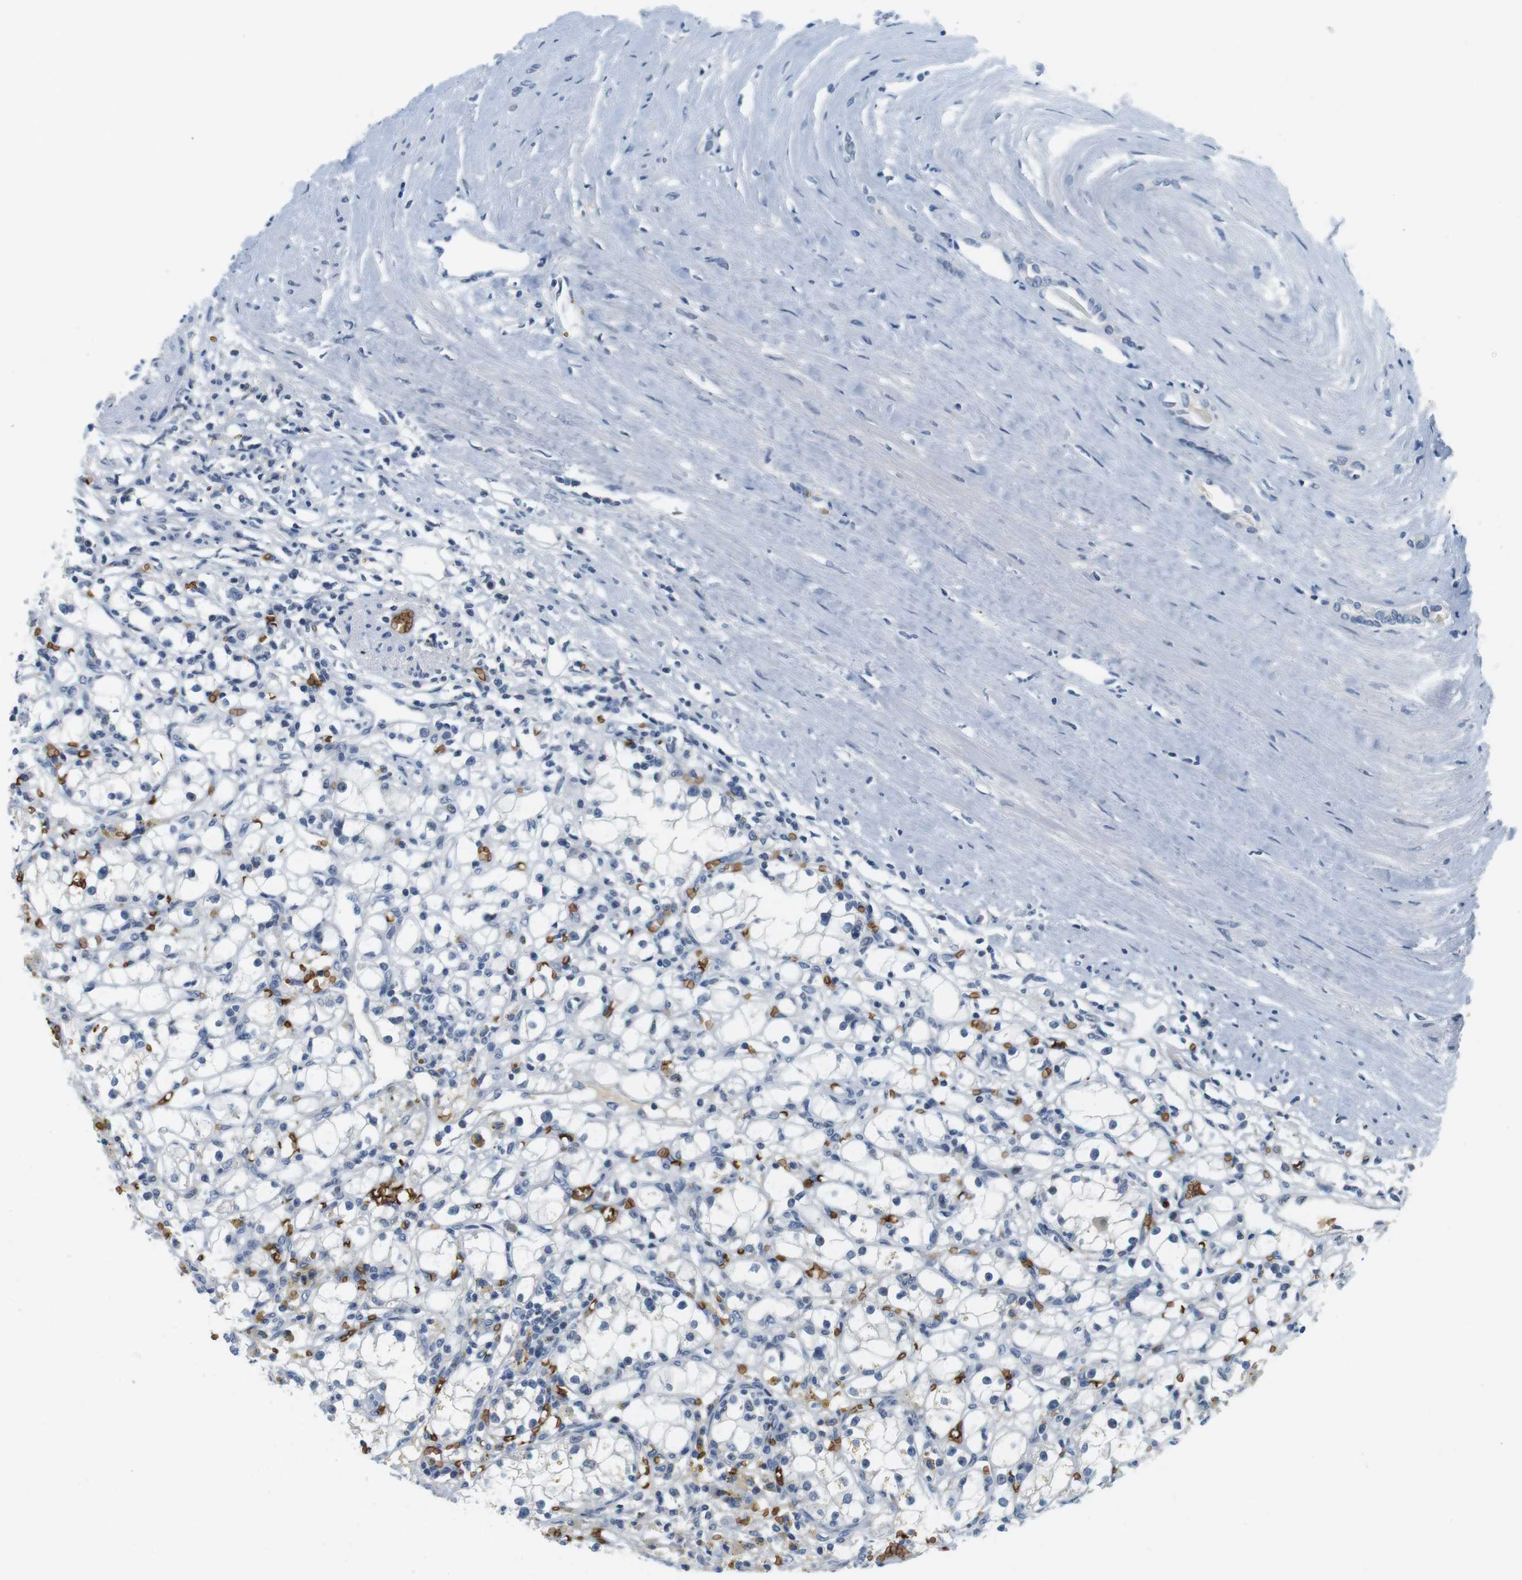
{"staining": {"intensity": "negative", "quantity": "none", "location": "none"}, "tissue": "renal cancer", "cell_type": "Tumor cells", "image_type": "cancer", "snomed": [{"axis": "morphology", "description": "Adenocarcinoma, NOS"}, {"axis": "topography", "description": "Kidney"}], "caption": "Tumor cells are negative for brown protein staining in adenocarcinoma (renal).", "gene": "SLC4A1", "patient": {"sex": "male", "age": 56}}